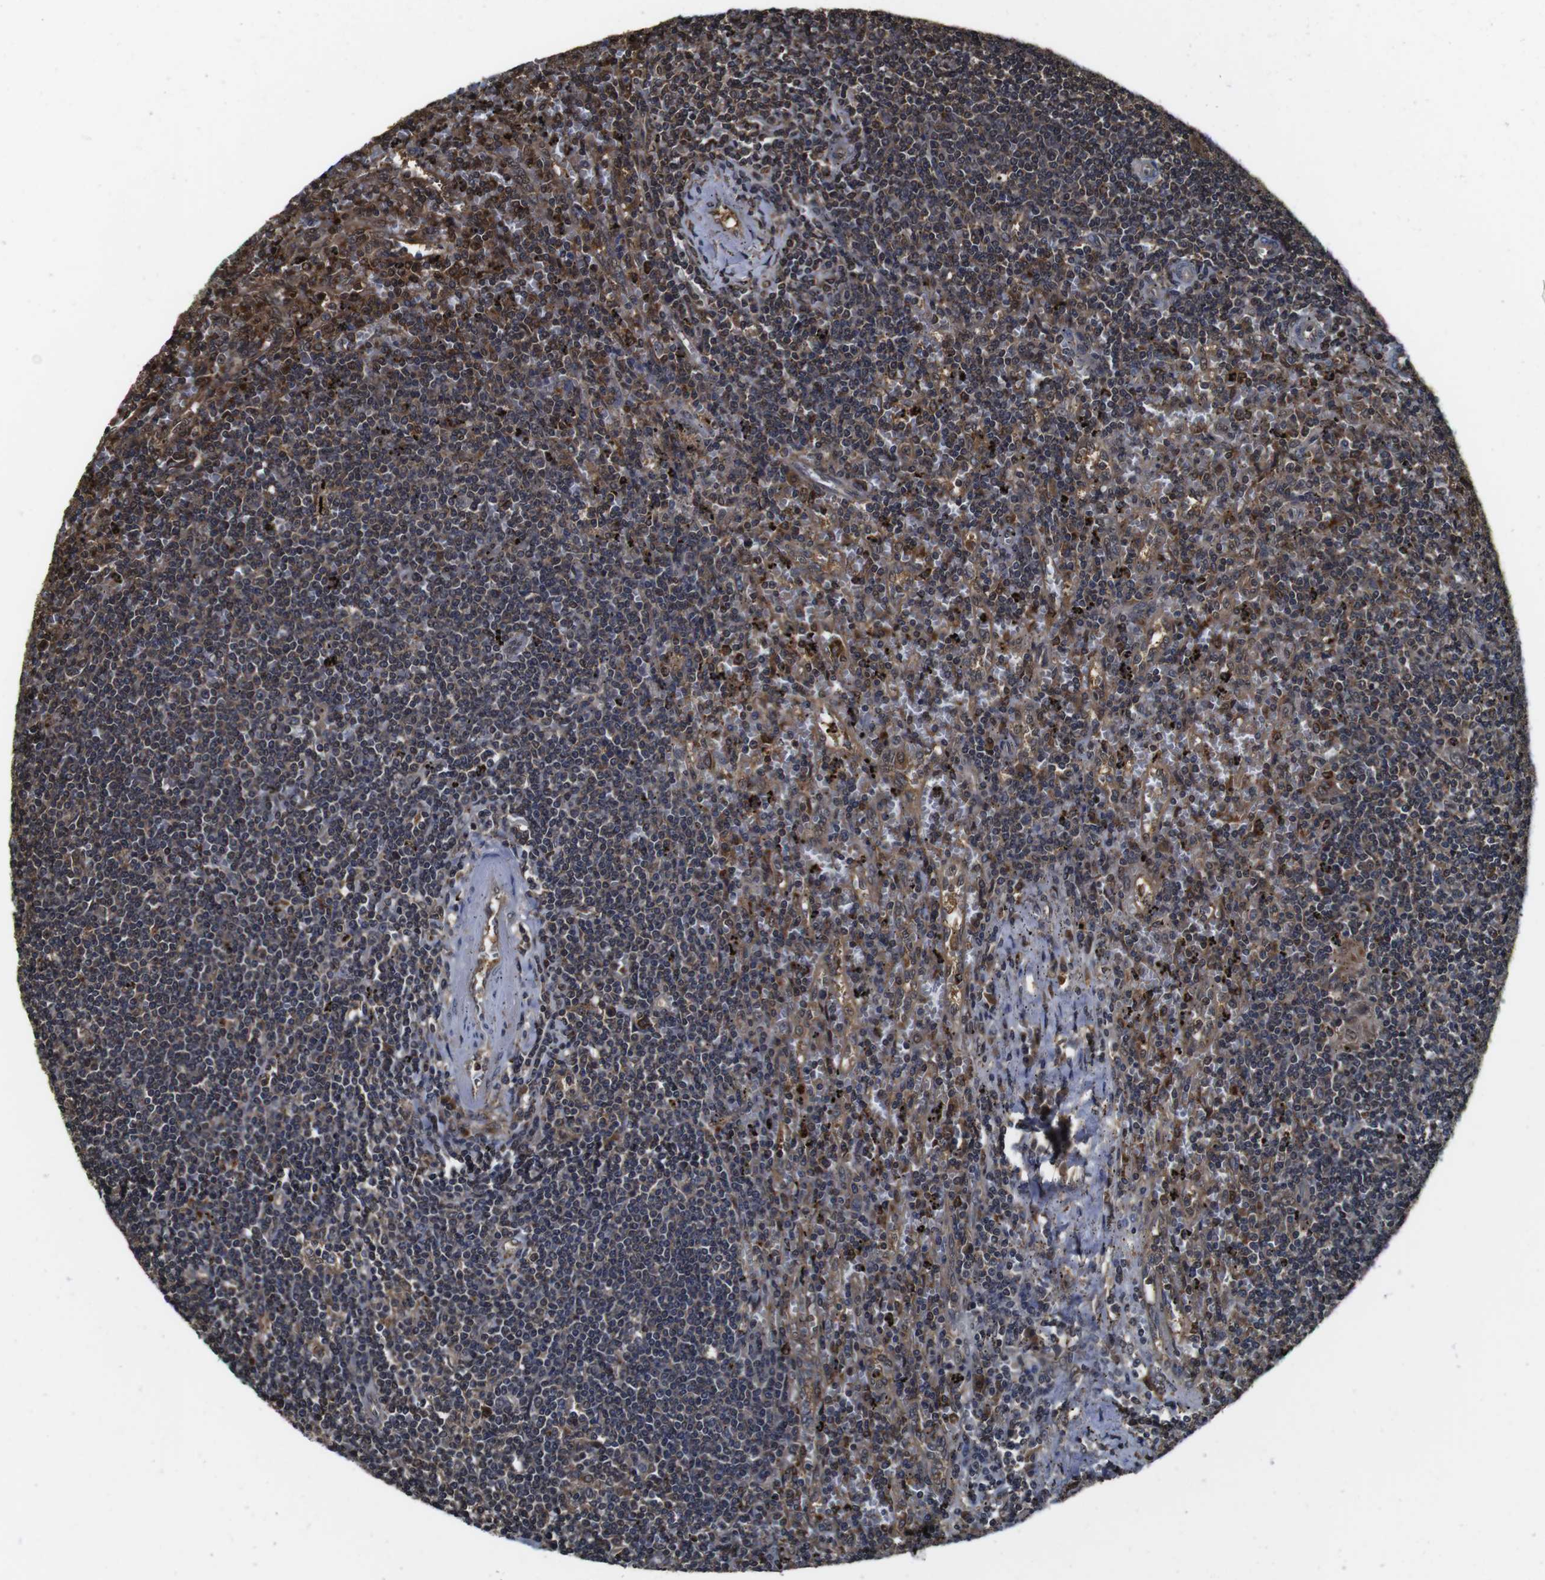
{"staining": {"intensity": "weak", "quantity": "25%-75%", "location": "cytoplasmic/membranous"}, "tissue": "lymphoma", "cell_type": "Tumor cells", "image_type": "cancer", "snomed": [{"axis": "morphology", "description": "Malignant lymphoma, non-Hodgkin's type, Low grade"}, {"axis": "topography", "description": "Spleen"}], "caption": "Weak cytoplasmic/membranous expression for a protein is appreciated in about 25%-75% of tumor cells of lymphoma using immunohistochemistry.", "gene": "CXCL11", "patient": {"sex": "male", "age": 76}}